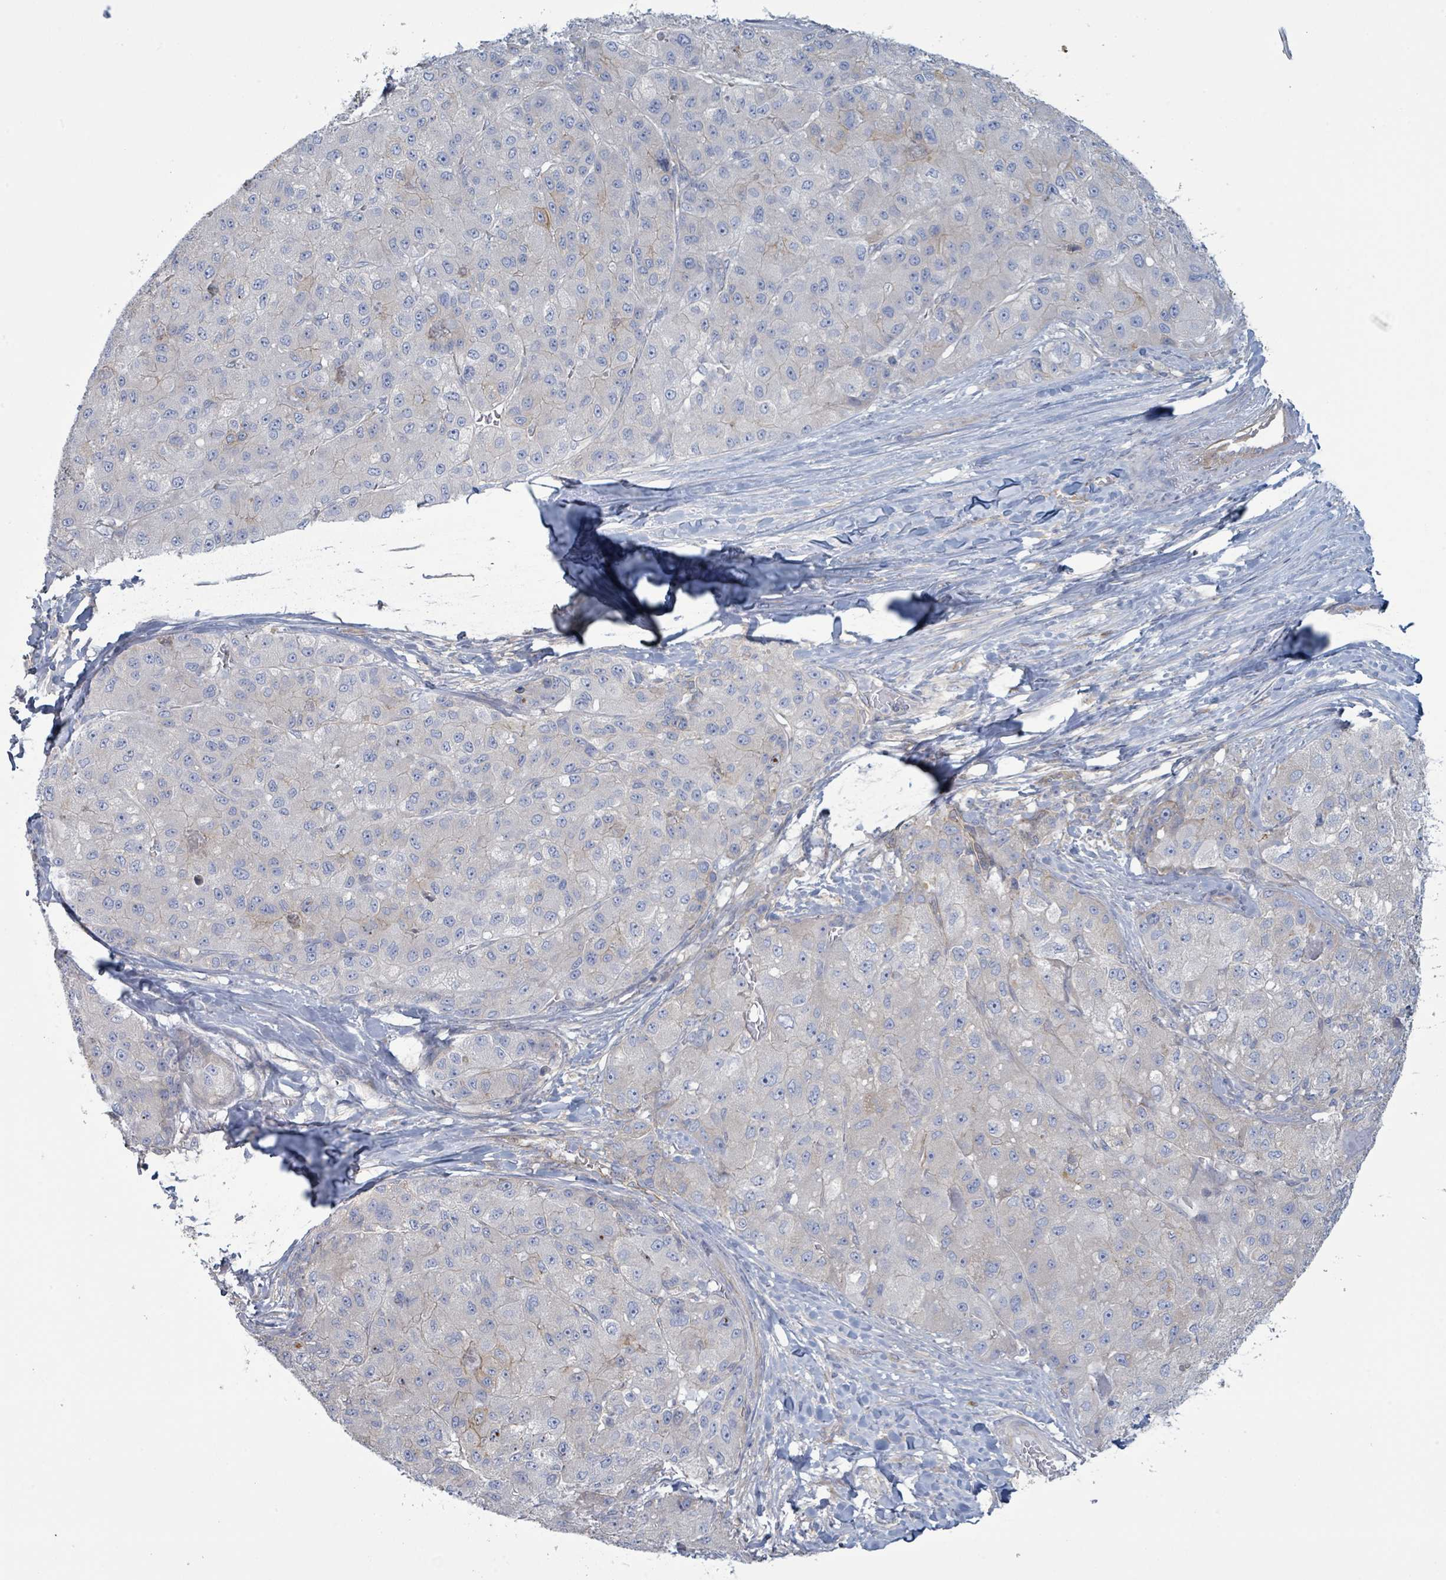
{"staining": {"intensity": "negative", "quantity": "none", "location": "none"}, "tissue": "liver cancer", "cell_type": "Tumor cells", "image_type": "cancer", "snomed": [{"axis": "morphology", "description": "Carcinoma, Hepatocellular, NOS"}, {"axis": "topography", "description": "Liver"}], "caption": "Immunohistochemical staining of human liver cancer displays no significant expression in tumor cells.", "gene": "COL13A1", "patient": {"sex": "male", "age": 80}}